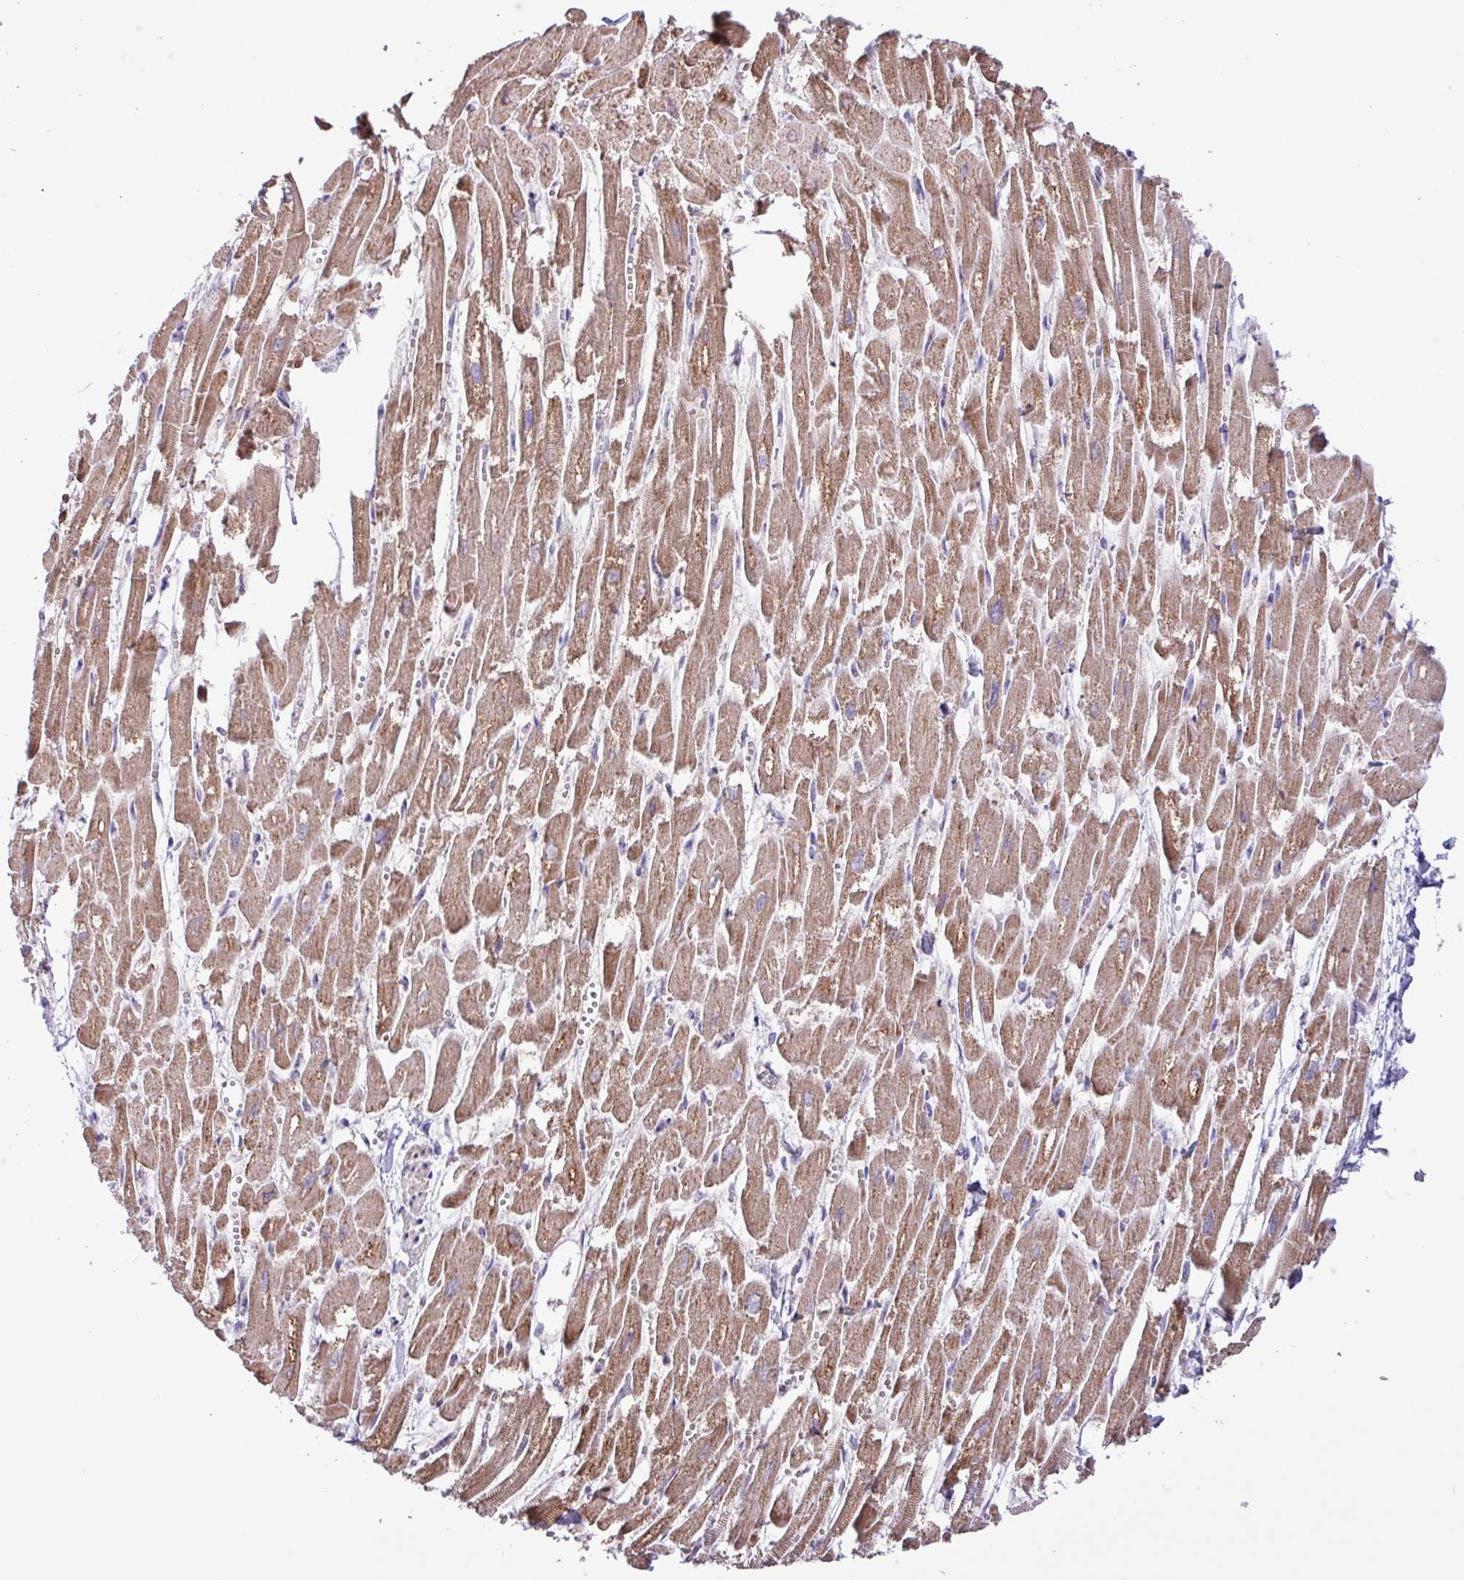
{"staining": {"intensity": "moderate", "quantity": ">75%", "location": "cytoplasmic/membranous"}, "tissue": "heart muscle", "cell_type": "Cardiomyocytes", "image_type": "normal", "snomed": [{"axis": "morphology", "description": "Normal tissue, NOS"}, {"axis": "topography", "description": "Heart"}], "caption": "Human heart muscle stained for a protein (brown) exhibits moderate cytoplasmic/membranous positive staining in approximately >75% of cardiomyocytes.", "gene": "RTL3", "patient": {"sex": "male", "age": 54}}